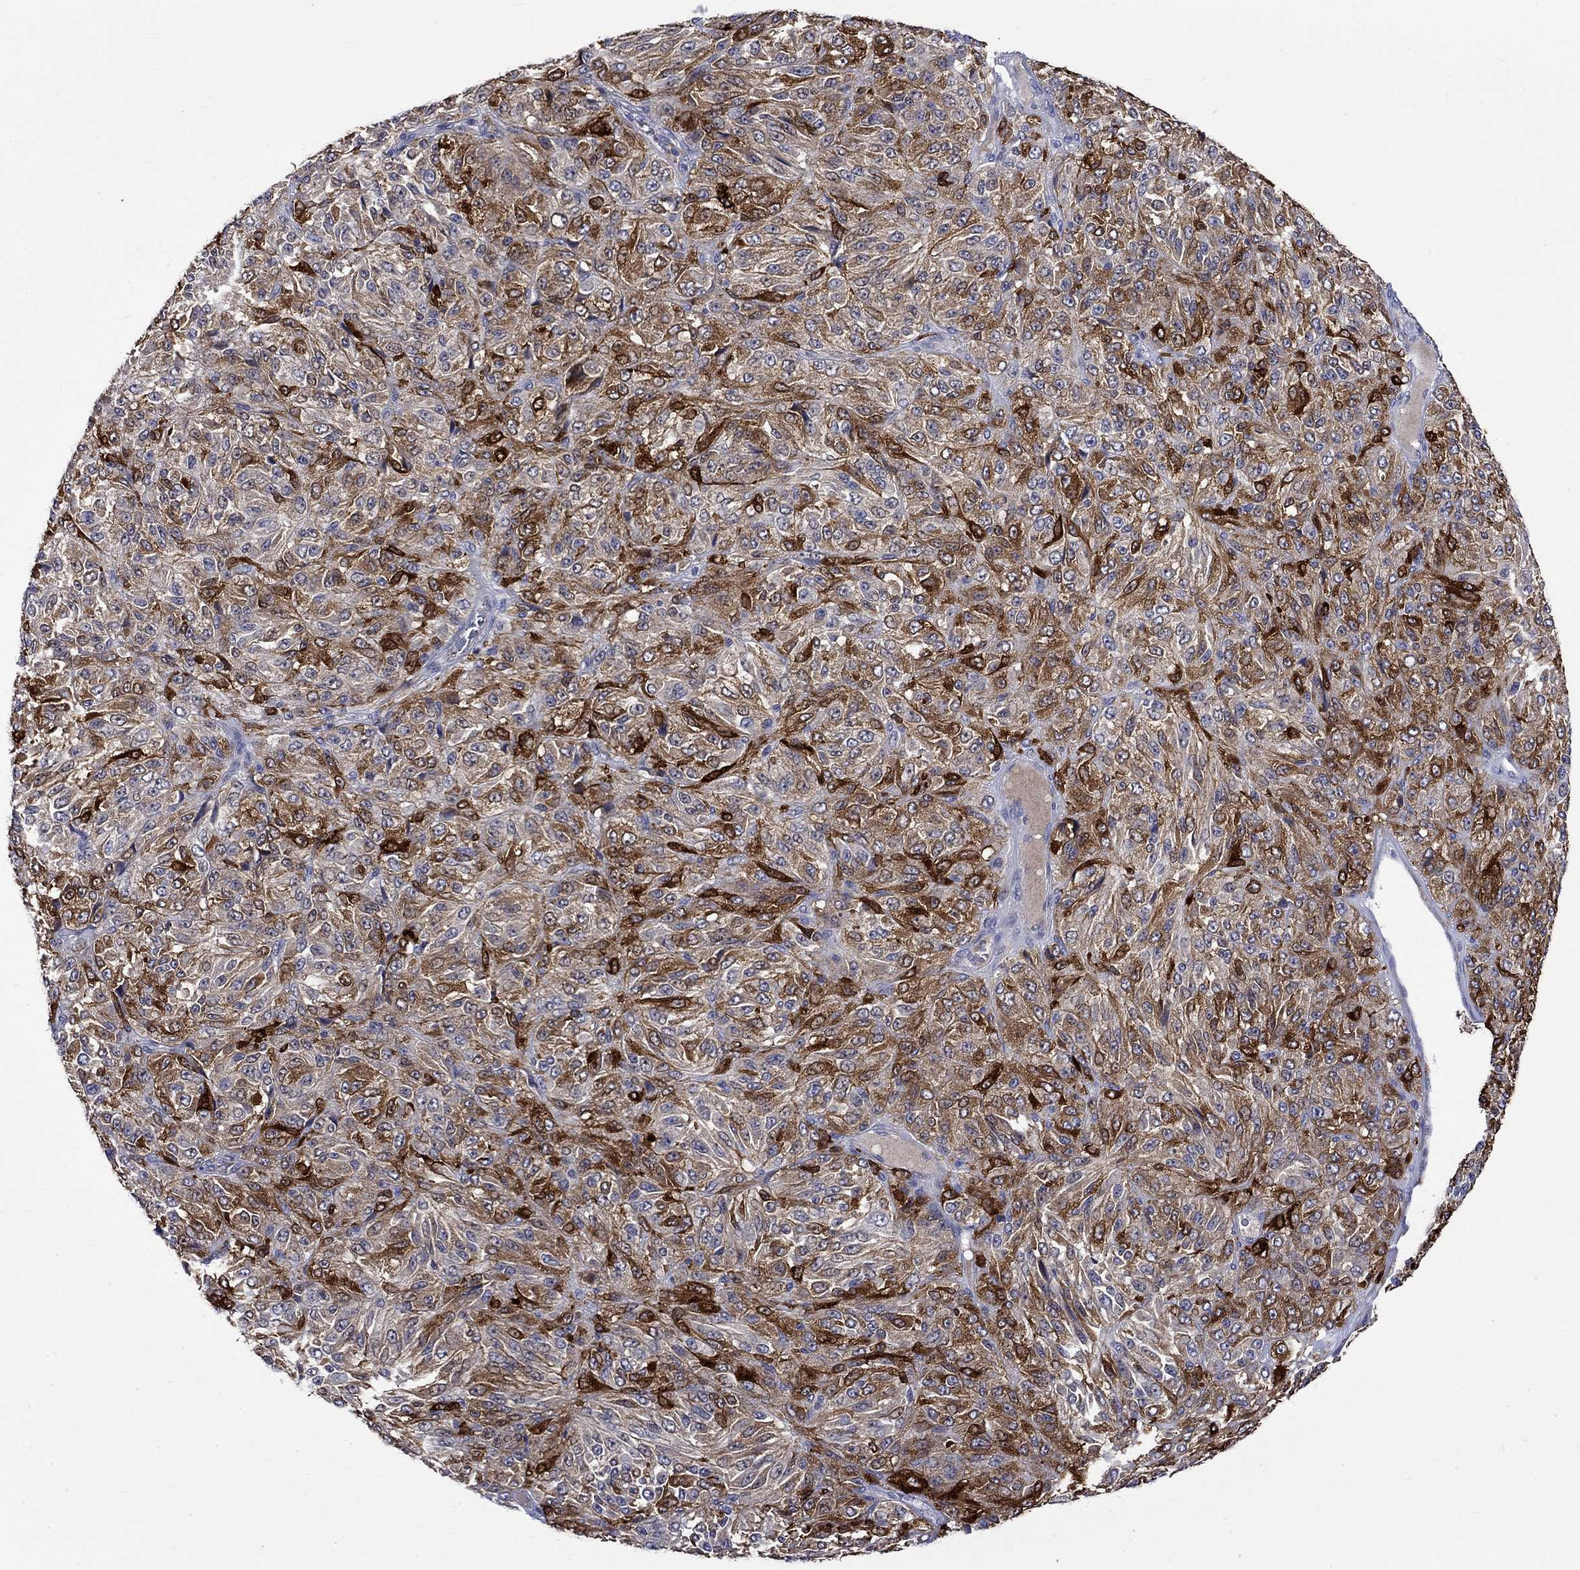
{"staining": {"intensity": "strong", "quantity": "25%-75%", "location": "cytoplasmic/membranous"}, "tissue": "melanoma", "cell_type": "Tumor cells", "image_type": "cancer", "snomed": [{"axis": "morphology", "description": "Malignant melanoma, Metastatic site"}, {"axis": "topography", "description": "Brain"}], "caption": "Strong cytoplasmic/membranous positivity is appreciated in approximately 25%-75% of tumor cells in malignant melanoma (metastatic site). (Stains: DAB (3,3'-diaminobenzidine) in brown, nuclei in blue, Microscopy: brightfield microscopy at high magnification).", "gene": "CRYAB", "patient": {"sex": "female", "age": 56}}